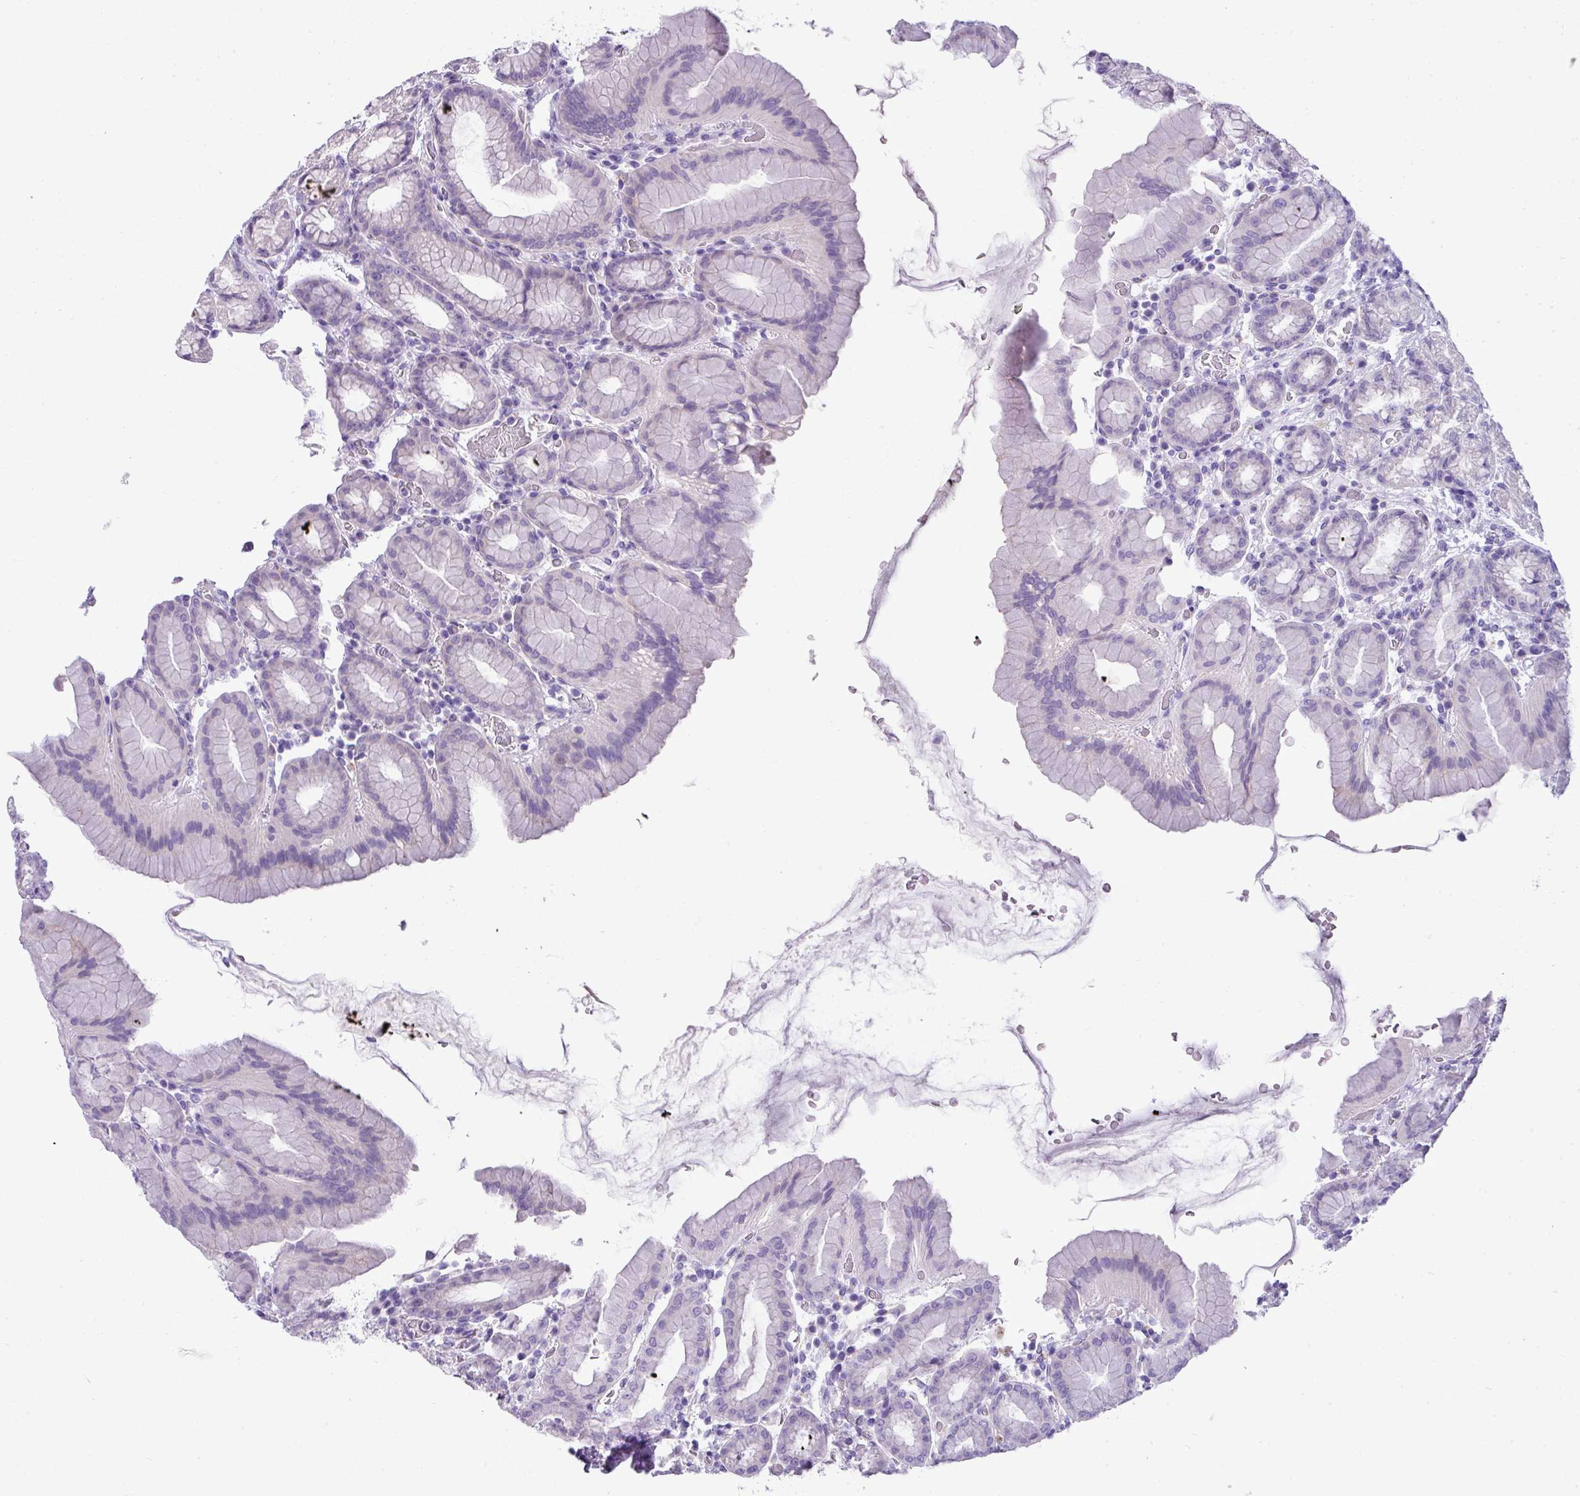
{"staining": {"intensity": "negative", "quantity": "none", "location": "none"}, "tissue": "stomach", "cell_type": "Glandular cells", "image_type": "normal", "snomed": [{"axis": "morphology", "description": "Normal tissue, NOS"}, {"axis": "topography", "description": "Stomach, upper"}, {"axis": "topography", "description": "Stomach"}], "caption": "Immunohistochemistry (IHC) photomicrograph of benign stomach stained for a protein (brown), which reveals no expression in glandular cells. Nuclei are stained in blue.", "gene": "ZNF568", "patient": {"sex": "male", "age": 68}}